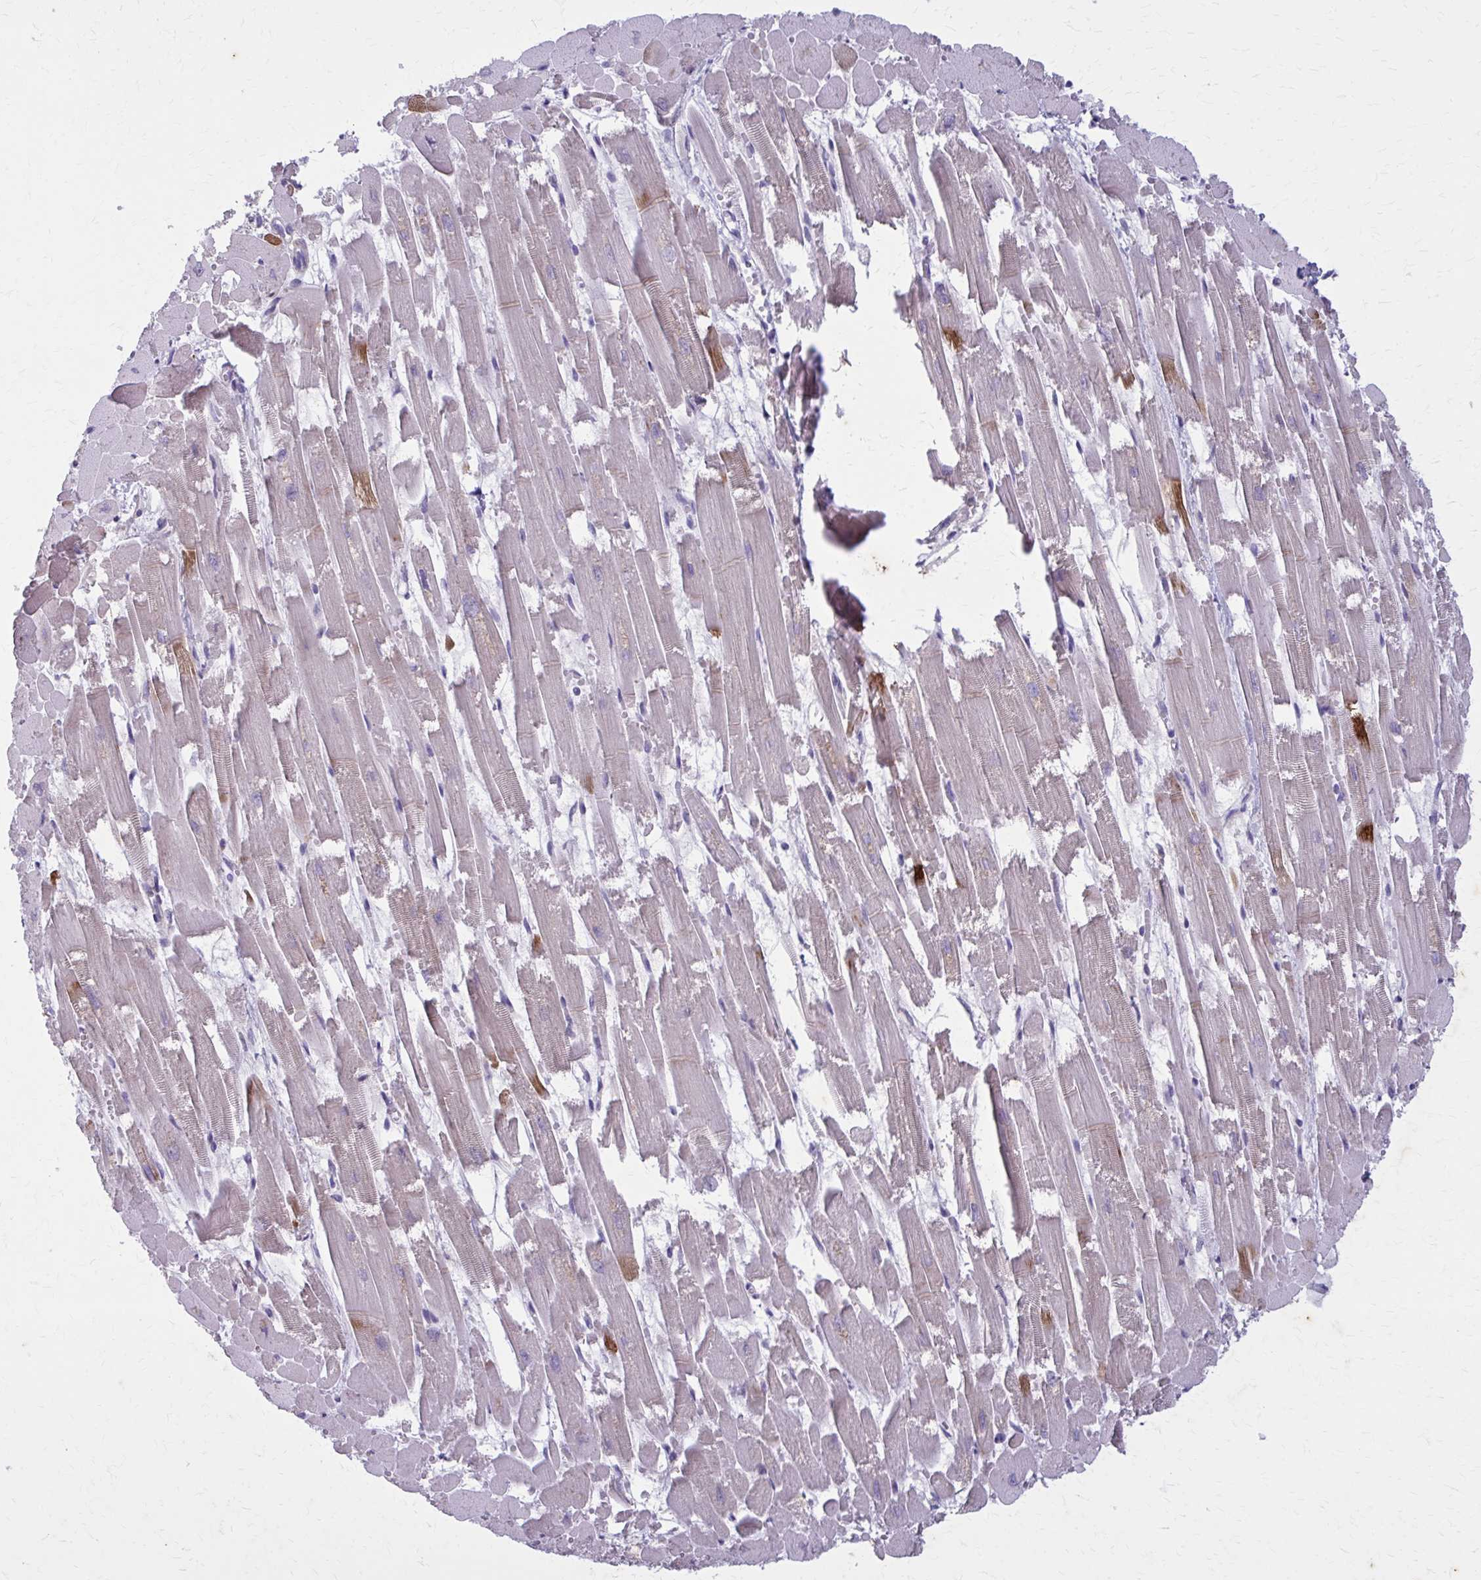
{"staining": {"intensity": "moderate", "quantity": "<25%", "location": "cytoplasmic/membranous"}, "tissue": "heart muscle", "cell_type": "Cardiomyocytes", "image_type": "normal", "snomed": [{"axis": "morphology", "description": "Normal tissue, NOS"}, {"axis": "topography", "description": "Heart"}], "caption": "Protein staining of normal heart muscle shows moderate cytoplasmic/membranous expression in about <25% of cardiomyocytes. The protein of interest is stained brown, and the nuclei are stained in blue (DAB IHC with brightfield microscopy, high magnification).", "gene": "CARD9", "patient": {"sex": "female", "age": 52}}